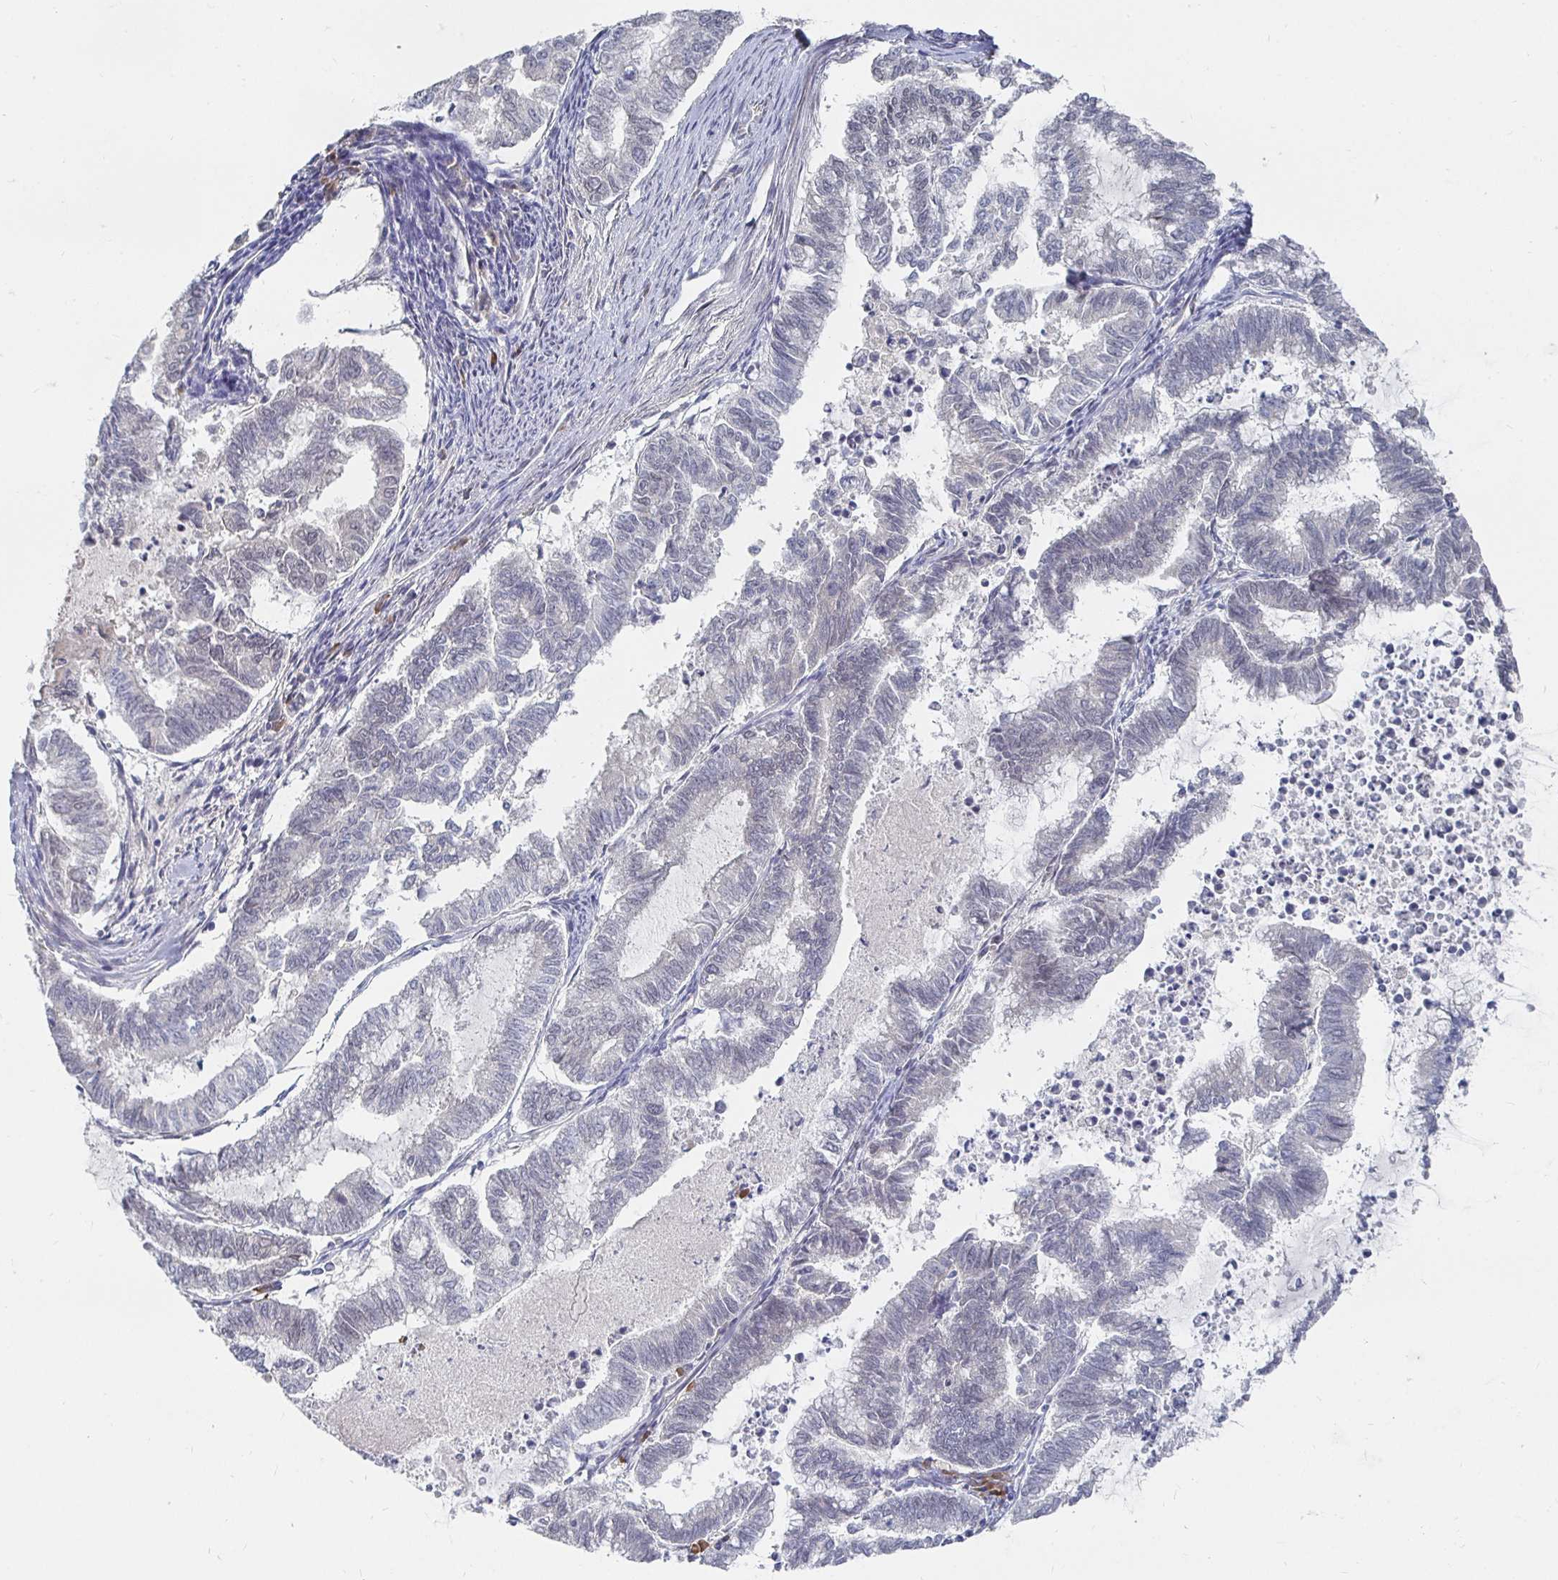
{"staining": {"intensity": "negative", "quantity": "none", "location": "none"}, "tissue": "endometrial cancer", "cell_type": "Tumor cells", "image_type": "cancer", "snomed": [{"axis": "morphology", "description": "Adenocarcinoma, NOS"}, {"axis": "topography", "description": "Endometrium"}], "caption": "Micrograph shows no significant protein expression in tumor cells of endometrial cancer (adenocarcinoma).", "gene": "MEIS1", "patient": {"sex": "female", "age": 79}}